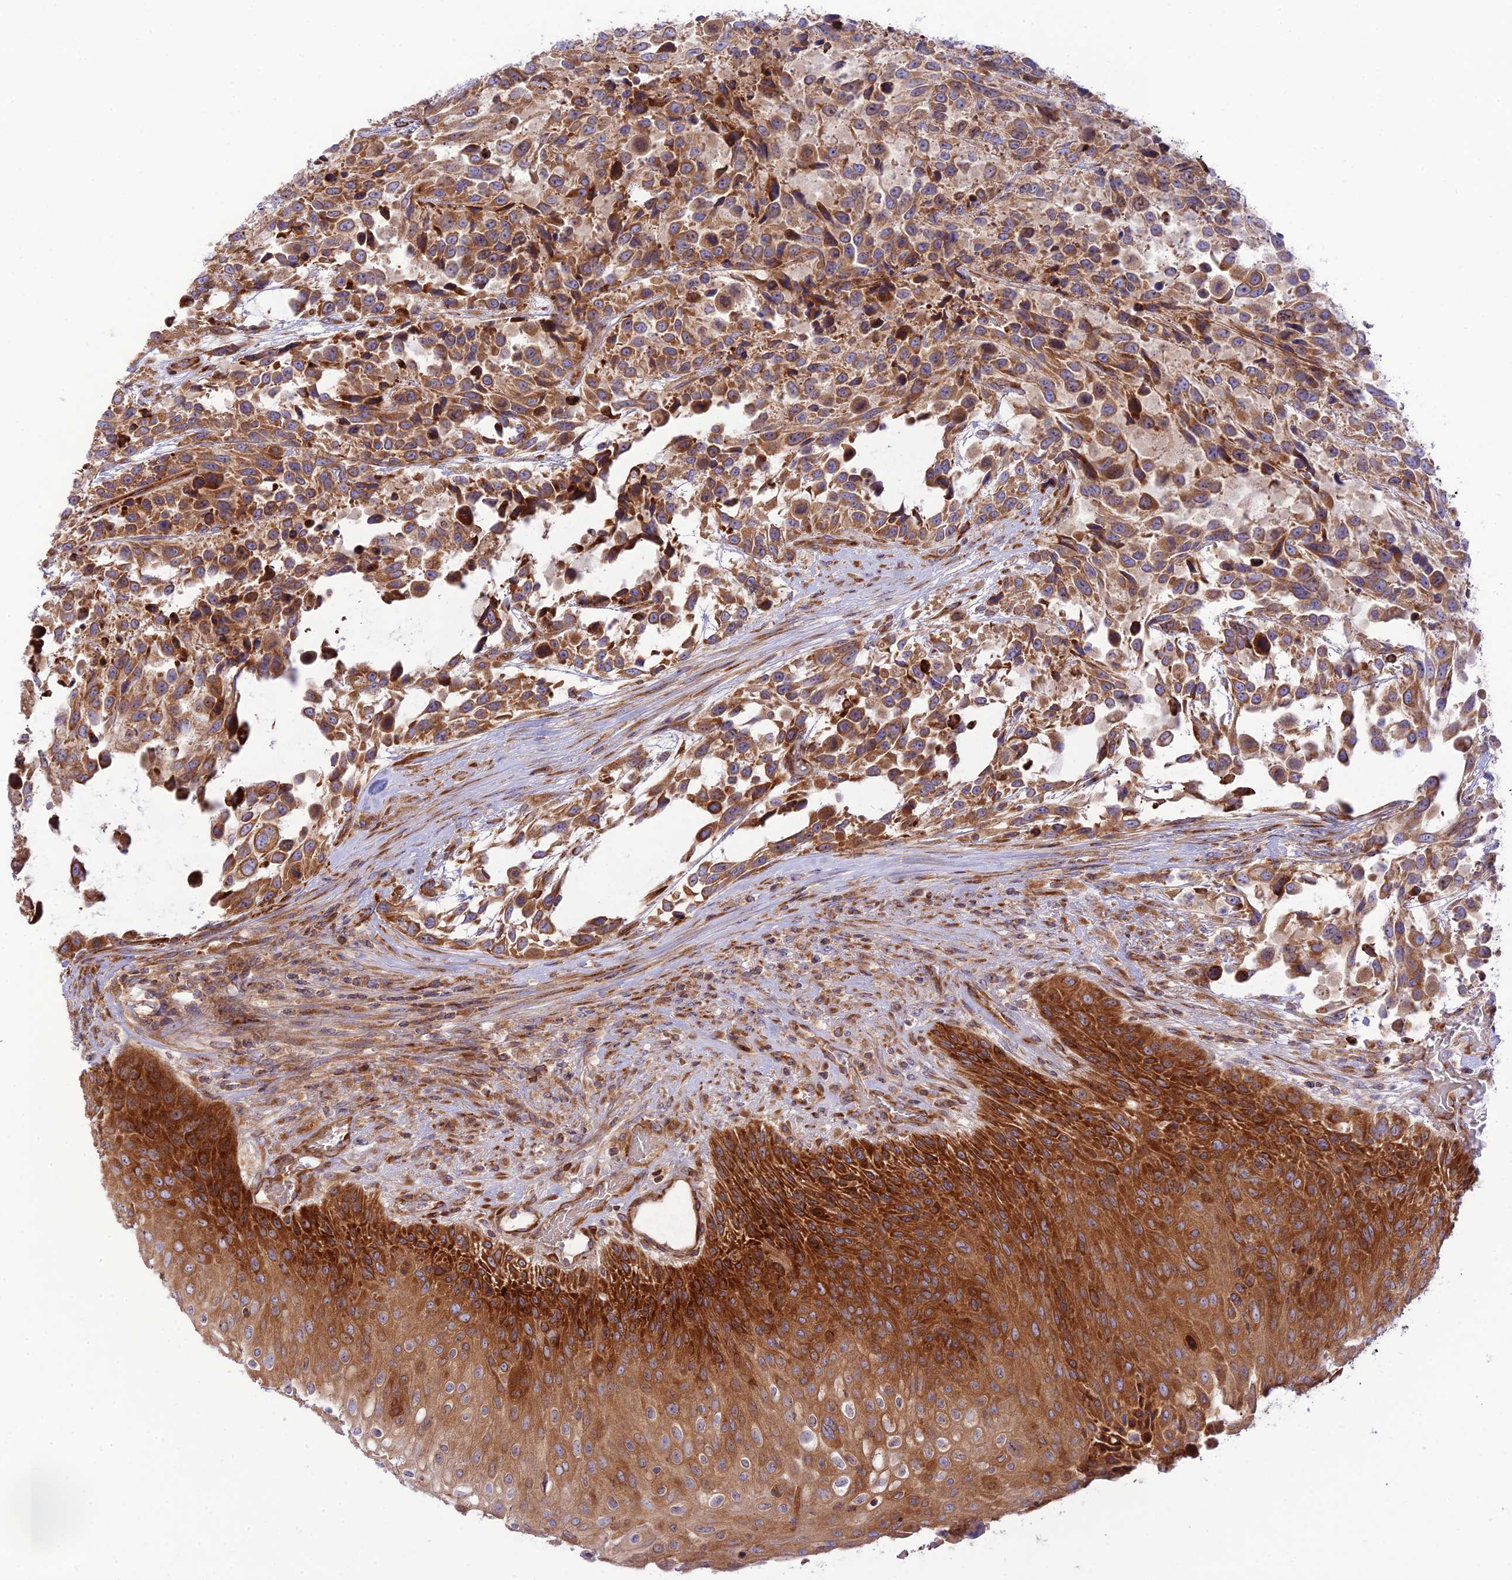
{"staining": {"intensity": "moderate", "quantity": ">75%", "location": "cytoplasmic/membranous"}, "tissue": "urothelial cancer", "cell_type": "Tumor cells", "image_type": "cancer", "snomed": [{"axis": "morphology", "description": "Urothelial carcinoma, High grade"}, {"axis": "topography", "description": "Urinary bladder"}], "caption": "Immunohistochemistry histopathology image of high-grade urothelial carcinoma stained for a protein (brown), which reveals medium levels of moderate cytoplasmic/membranous expression in approximately >75% of tumor cells.", "gene": "PIMREG", "patient": {"sex": "female", "age": 70}}